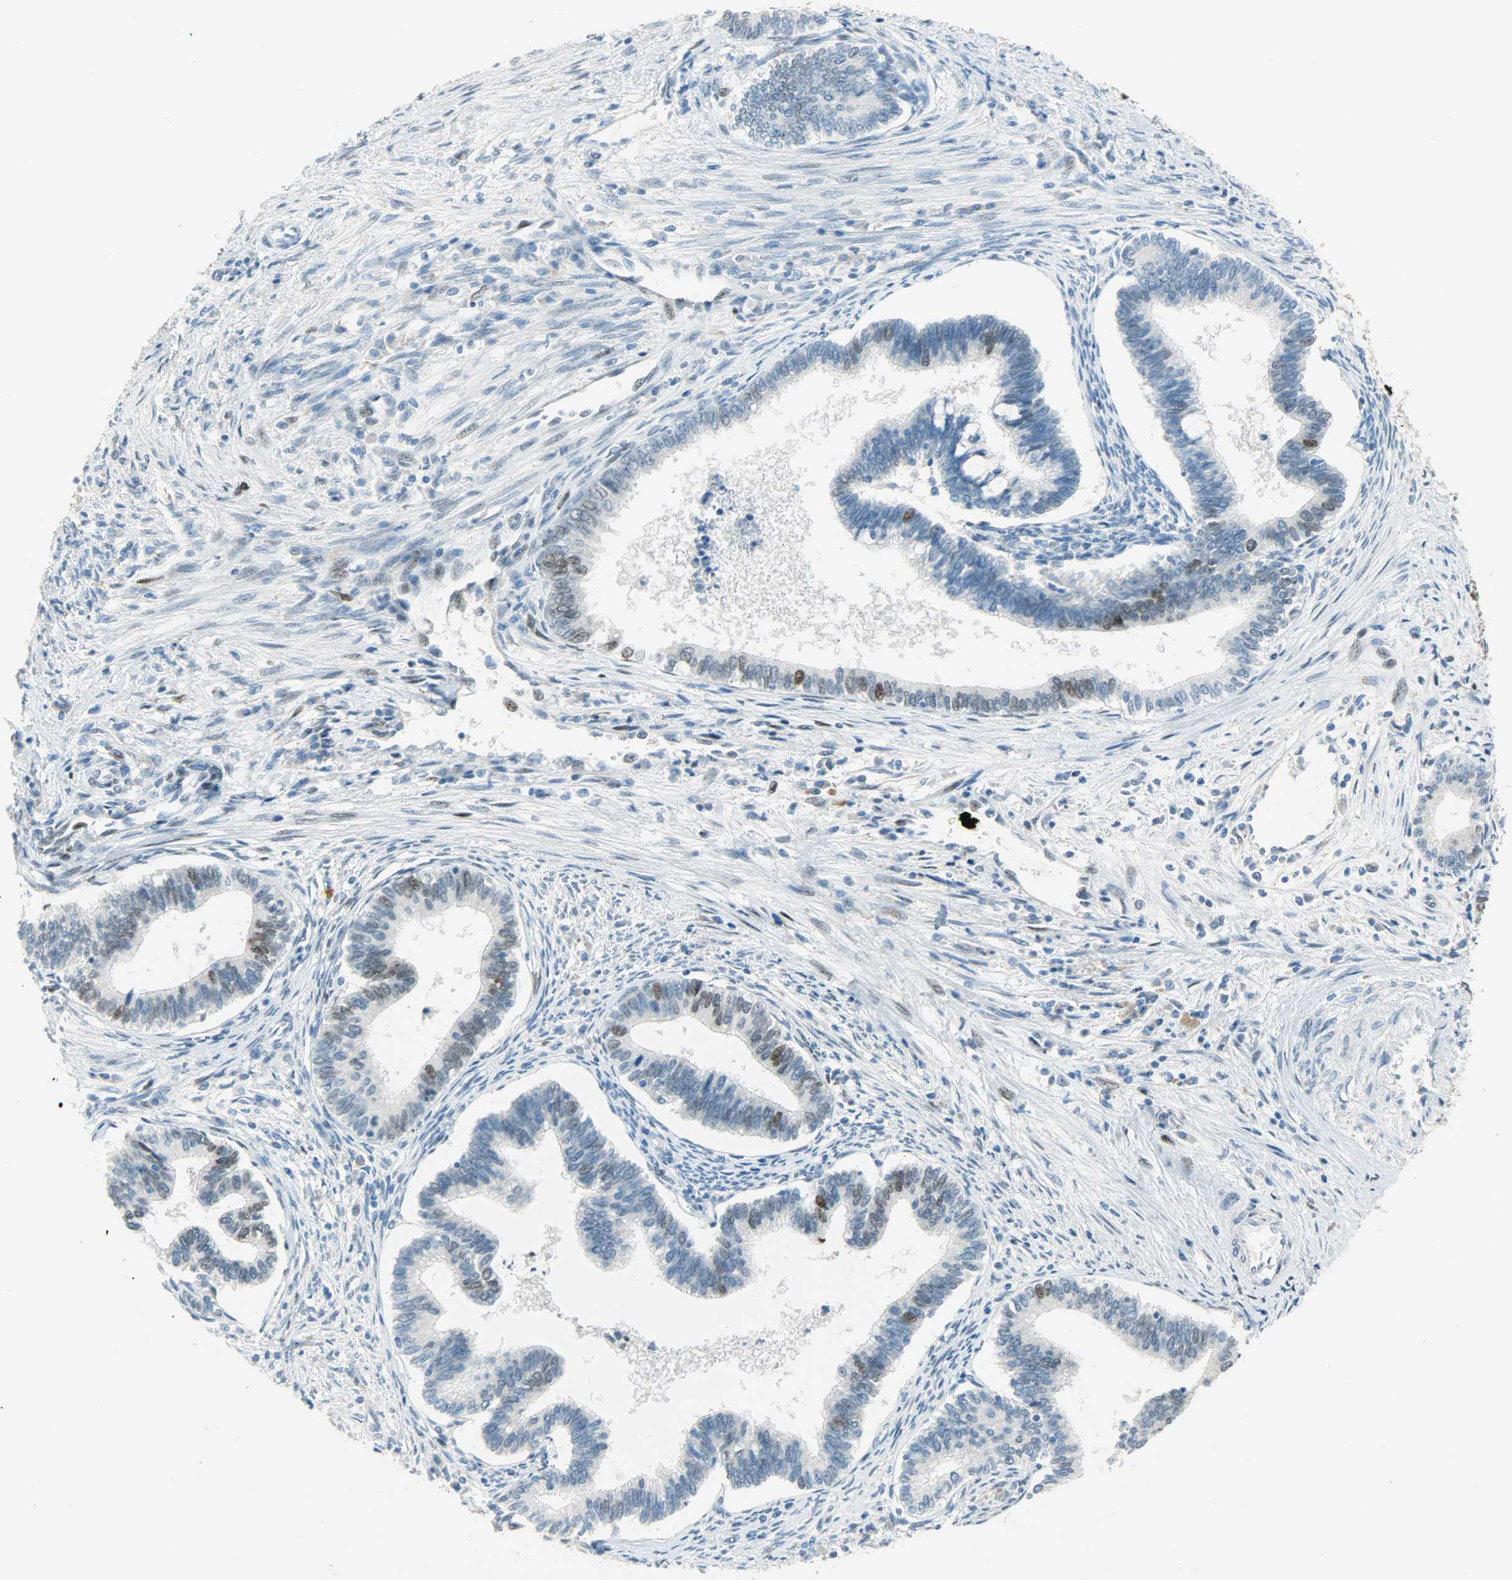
{"staining": {"intensity": "weak", "quantity": "<25%", "location": "nuclear"}, "tissue": "cervical cancer", "cell_type": "Tumor cells", "image_type": "cancer", "snomed": [{"axis": "morphology", "description": "Adenocarcinoma, NOS"}, {"axis": "topography", "description": "Cervix"}], "caption": "Immunohistochemistry histopathology image of neoplastic tissue: human cervical cancer stained with DAB (3,3'-diaminobenzidine) reveals no significant protein expression in tumor cells.", "gene": "JUNB", "patient": {"sex": "female", "age": 36}}